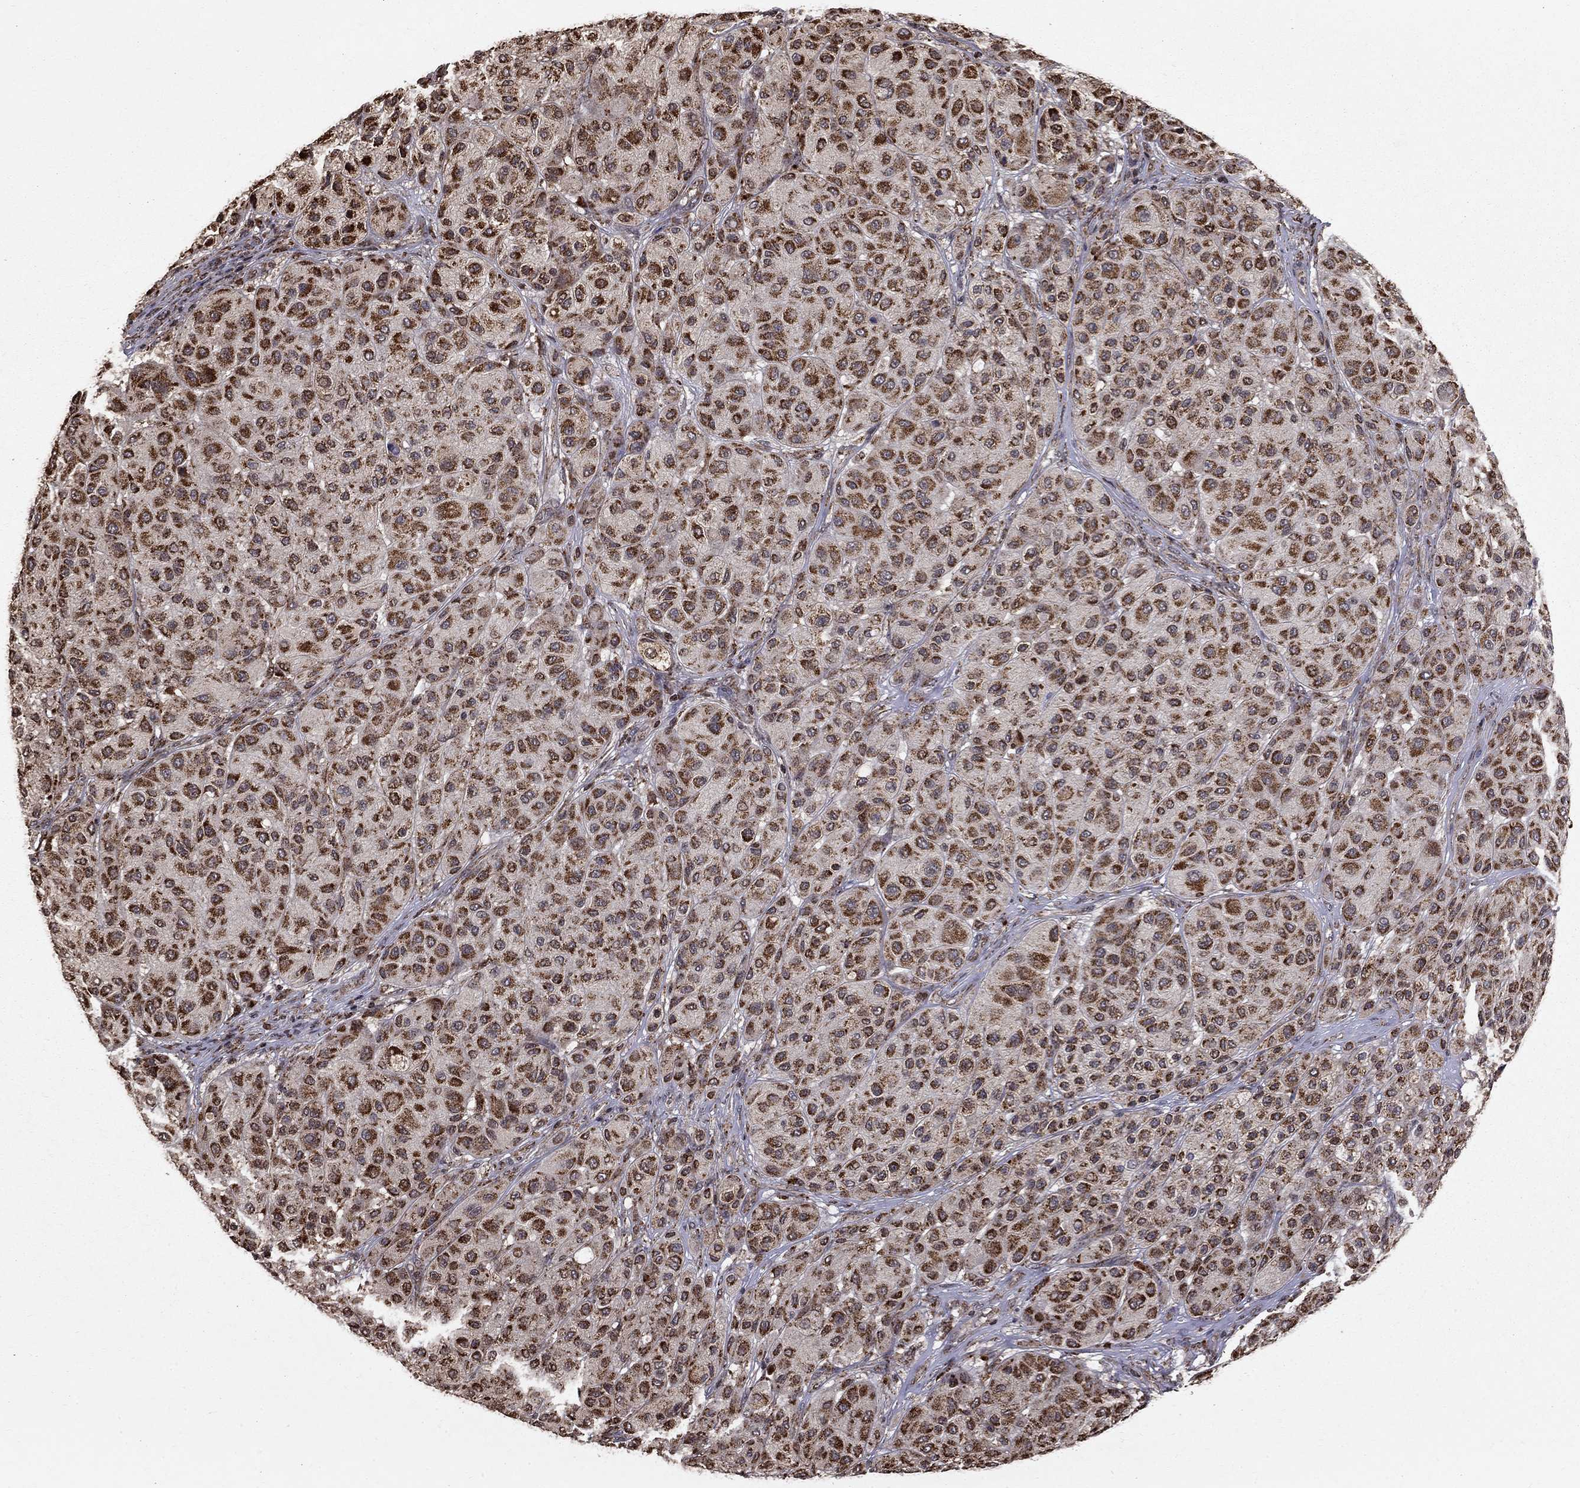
{"staining": {"intensity": "strong", "quantity": ">75%", "location": "cytoplasmic/membranous"}, "tissue": "melanoma", "cell_type": "Tumor cells", "image_type": "cancer", "snomed": [{"axis": "morphology", "description": "Malignant melanoma, Metastatic site"}, {"axis": "topography", "description": "Smooth muscle"}], "caption": "This histopathology image shows immunohistochemistry (IHC) staining of human malignant melanoma (metastatic site), with high strong cytoplasmic/membranous expression in approximately >75% of tumor cells.", "gene": "ACOT13", "patient": {"sex": "male", "age": 41}}